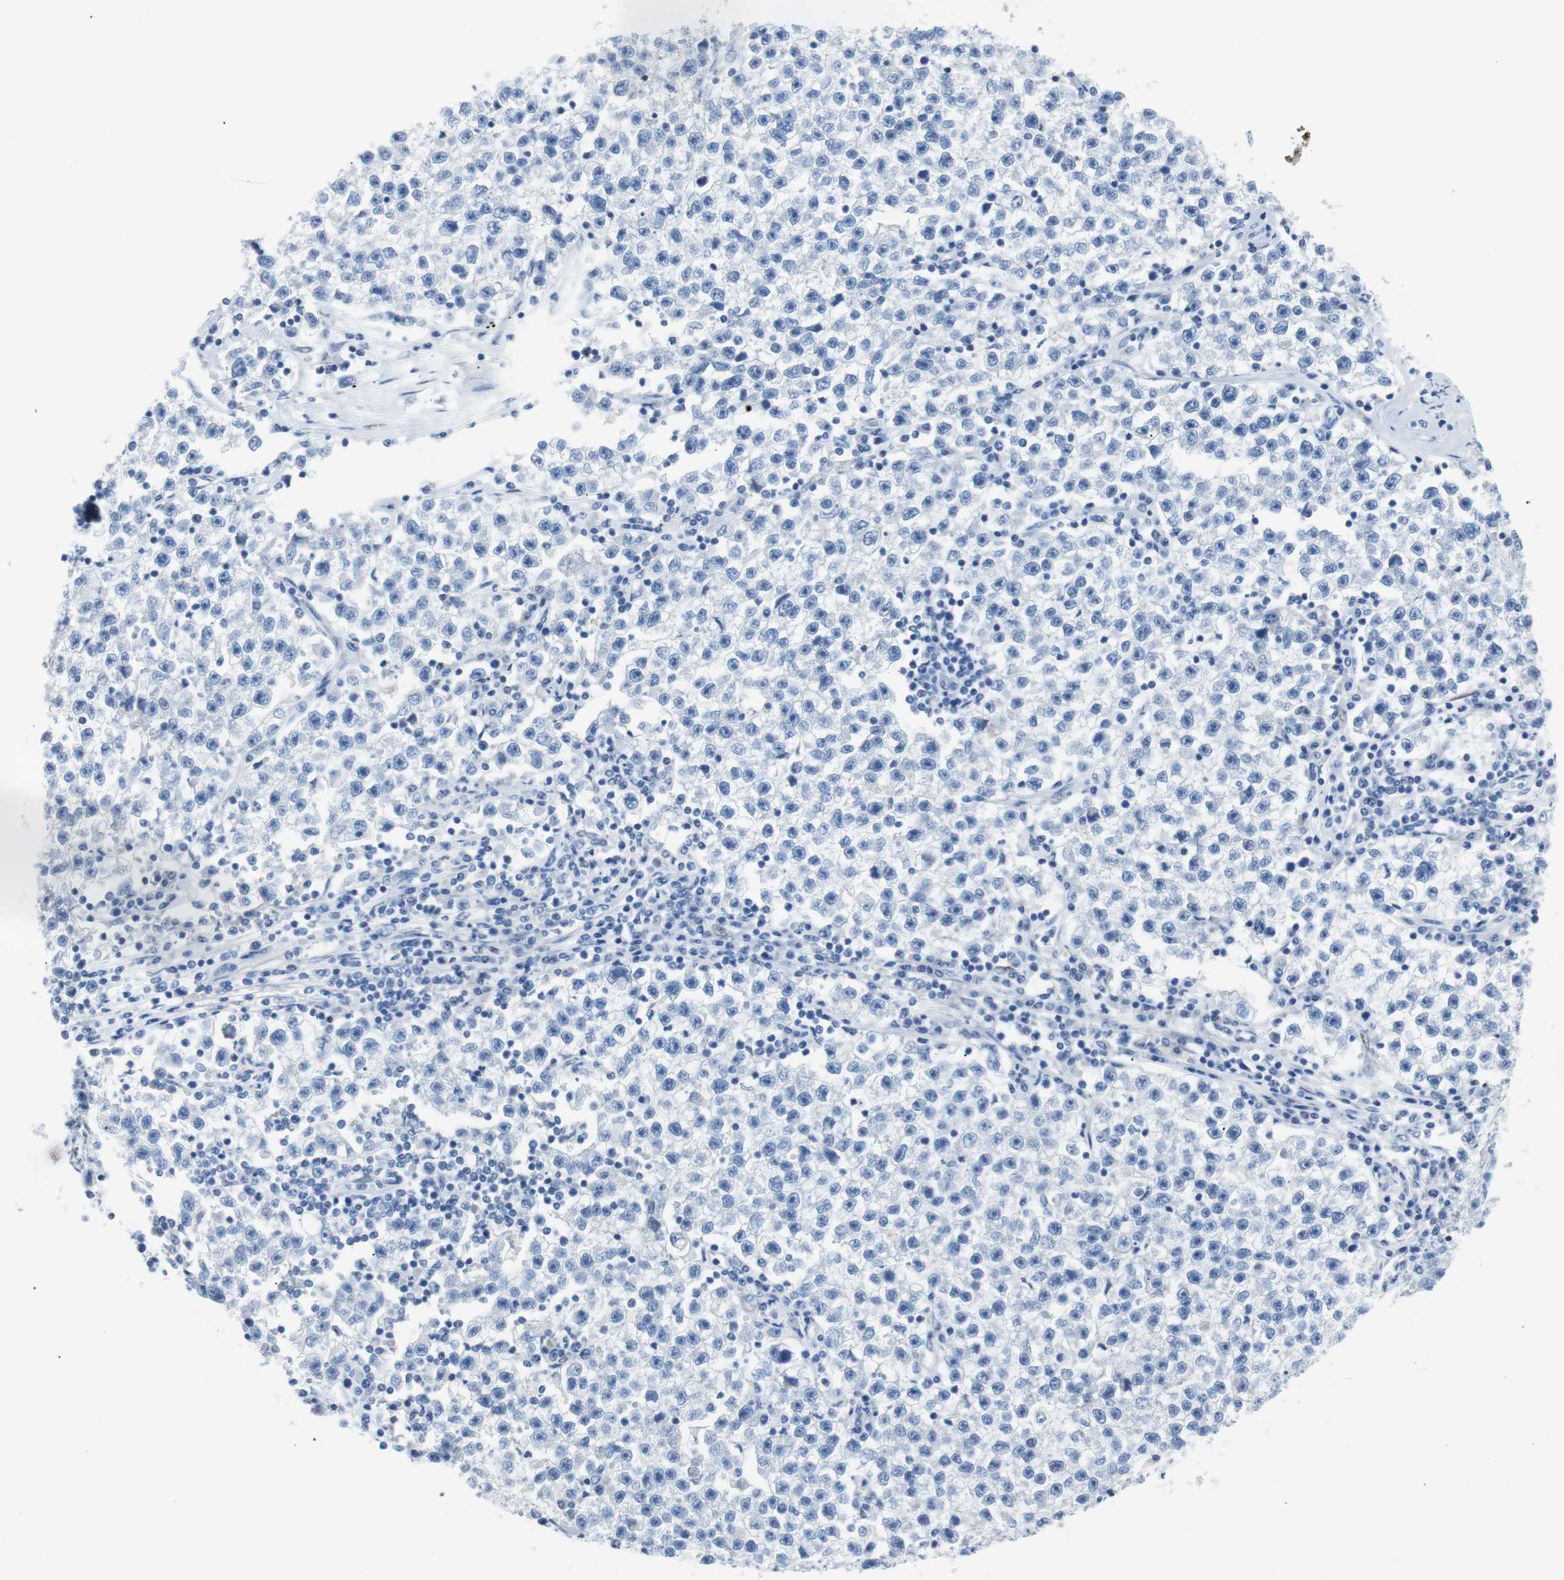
{"staining": {"intensity": "negative", "quantity": "none", "location": "none"}, "tissue": "testis cancer", "cell_type": "Tumor cells", "image_type": "cancer", "snomed": [{"axis": "morphology", "description": "Seminoma, NOS"}, {"axis": "topography", "description": "Testis"}], "caption": "Immunohistochemistry histopathology image of testis seminoma stained for a protein (brown), which exhibits no expression in tumor cells.", "gene": "JUN", "patient": {"sex": "male", "age": 22}}